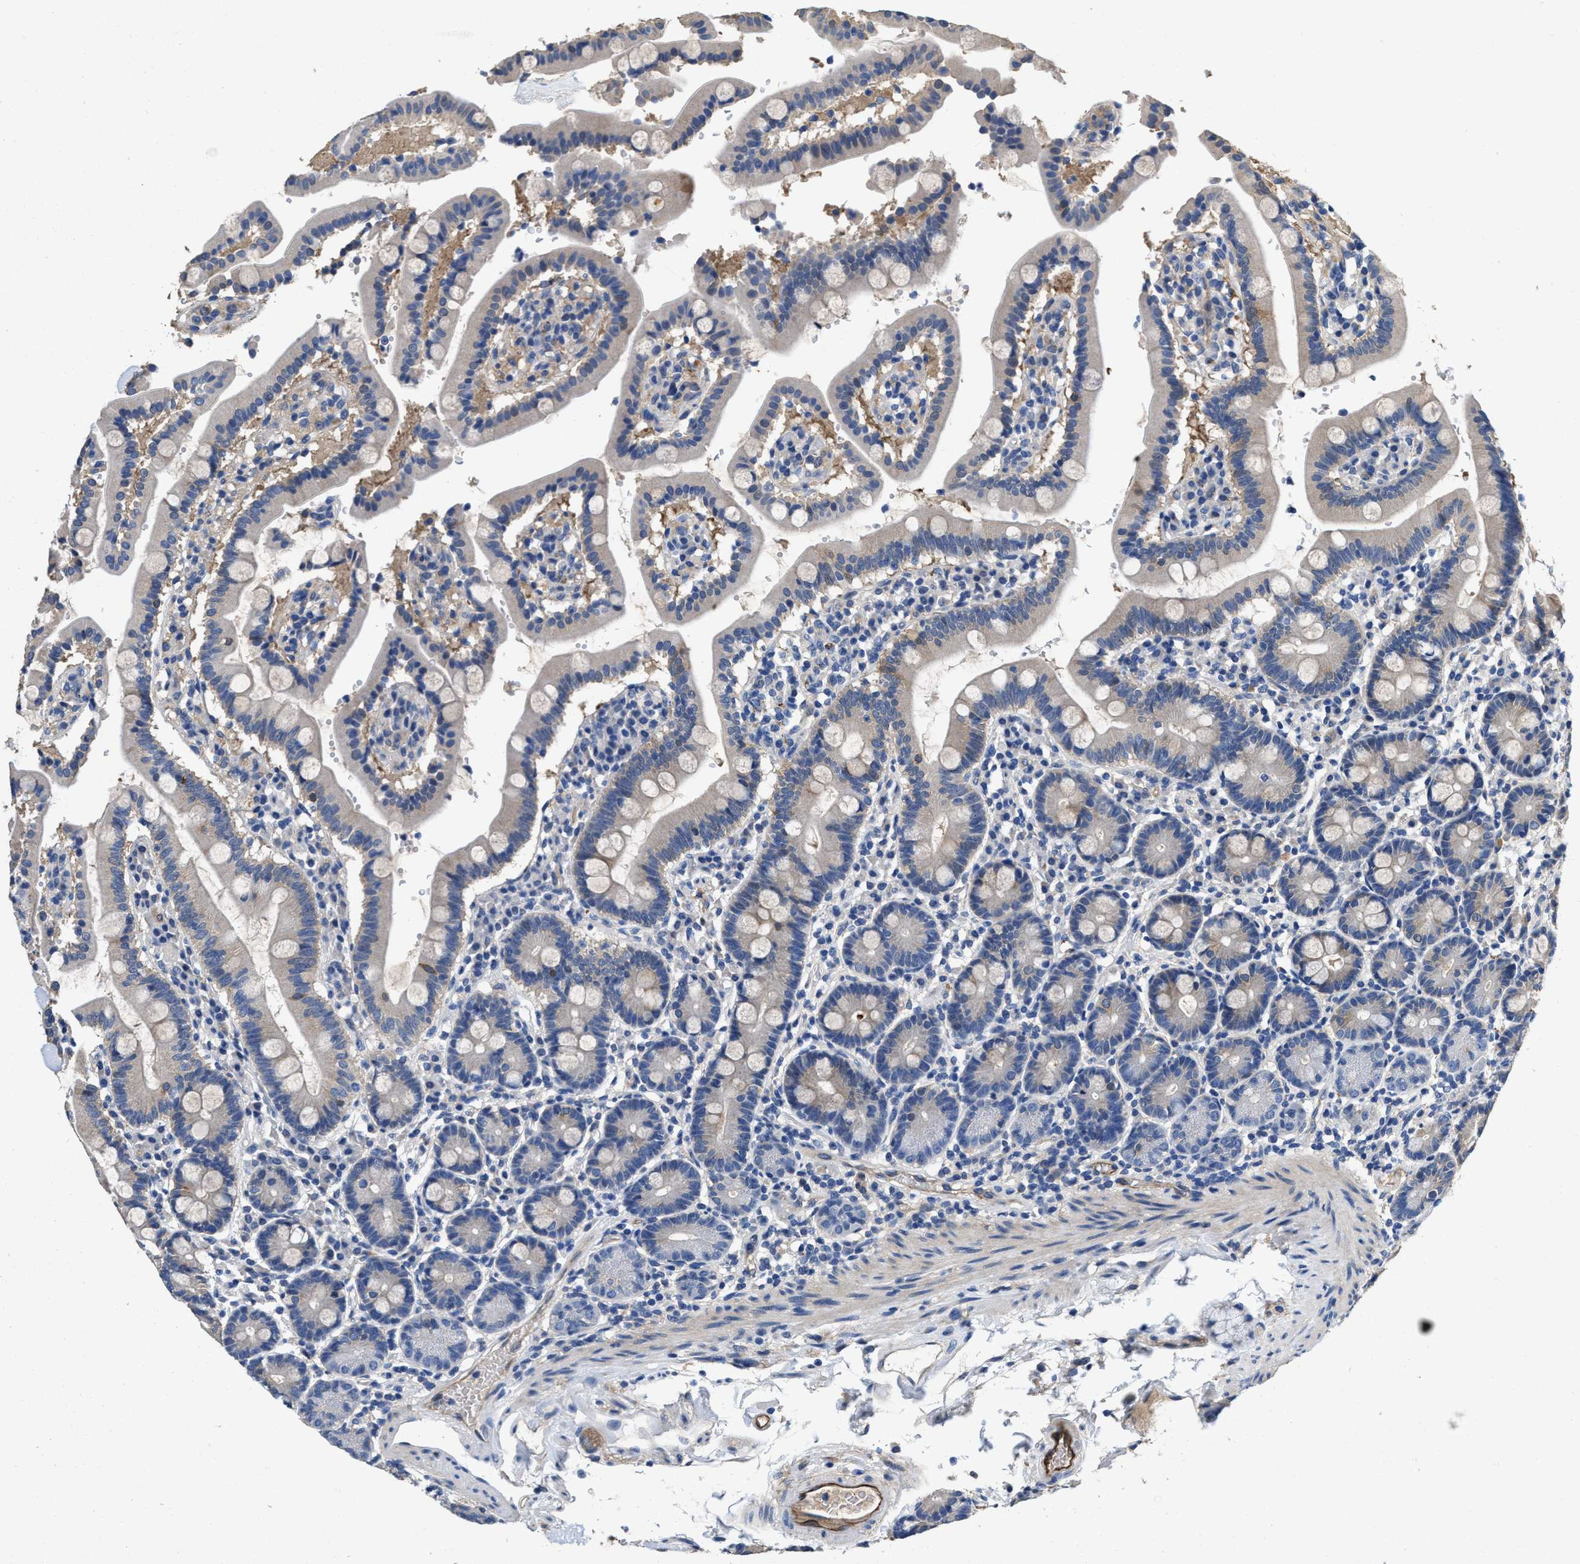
{"staining": {"intensity": "moderate", "quantity": "25%-75%", "location": "cytoplasmic/membranous"}, "tissue": "duodenum", "cell_type": "Glandular cells", "image_type": "normal", "snomed": [{"axis": "morphology", "description": "Normal tissue, NOS"}, {"axis": "topography", "description": "Small intestine, NOS"}], "caption": "Human duodenum stained for a protein (brown) exhibits moderate cytoplasmic/membranous positive positivity in about 25%-75% of glandular cells.", "gene": "PEG10", "patient": {"sex": "female", "age": 71}}